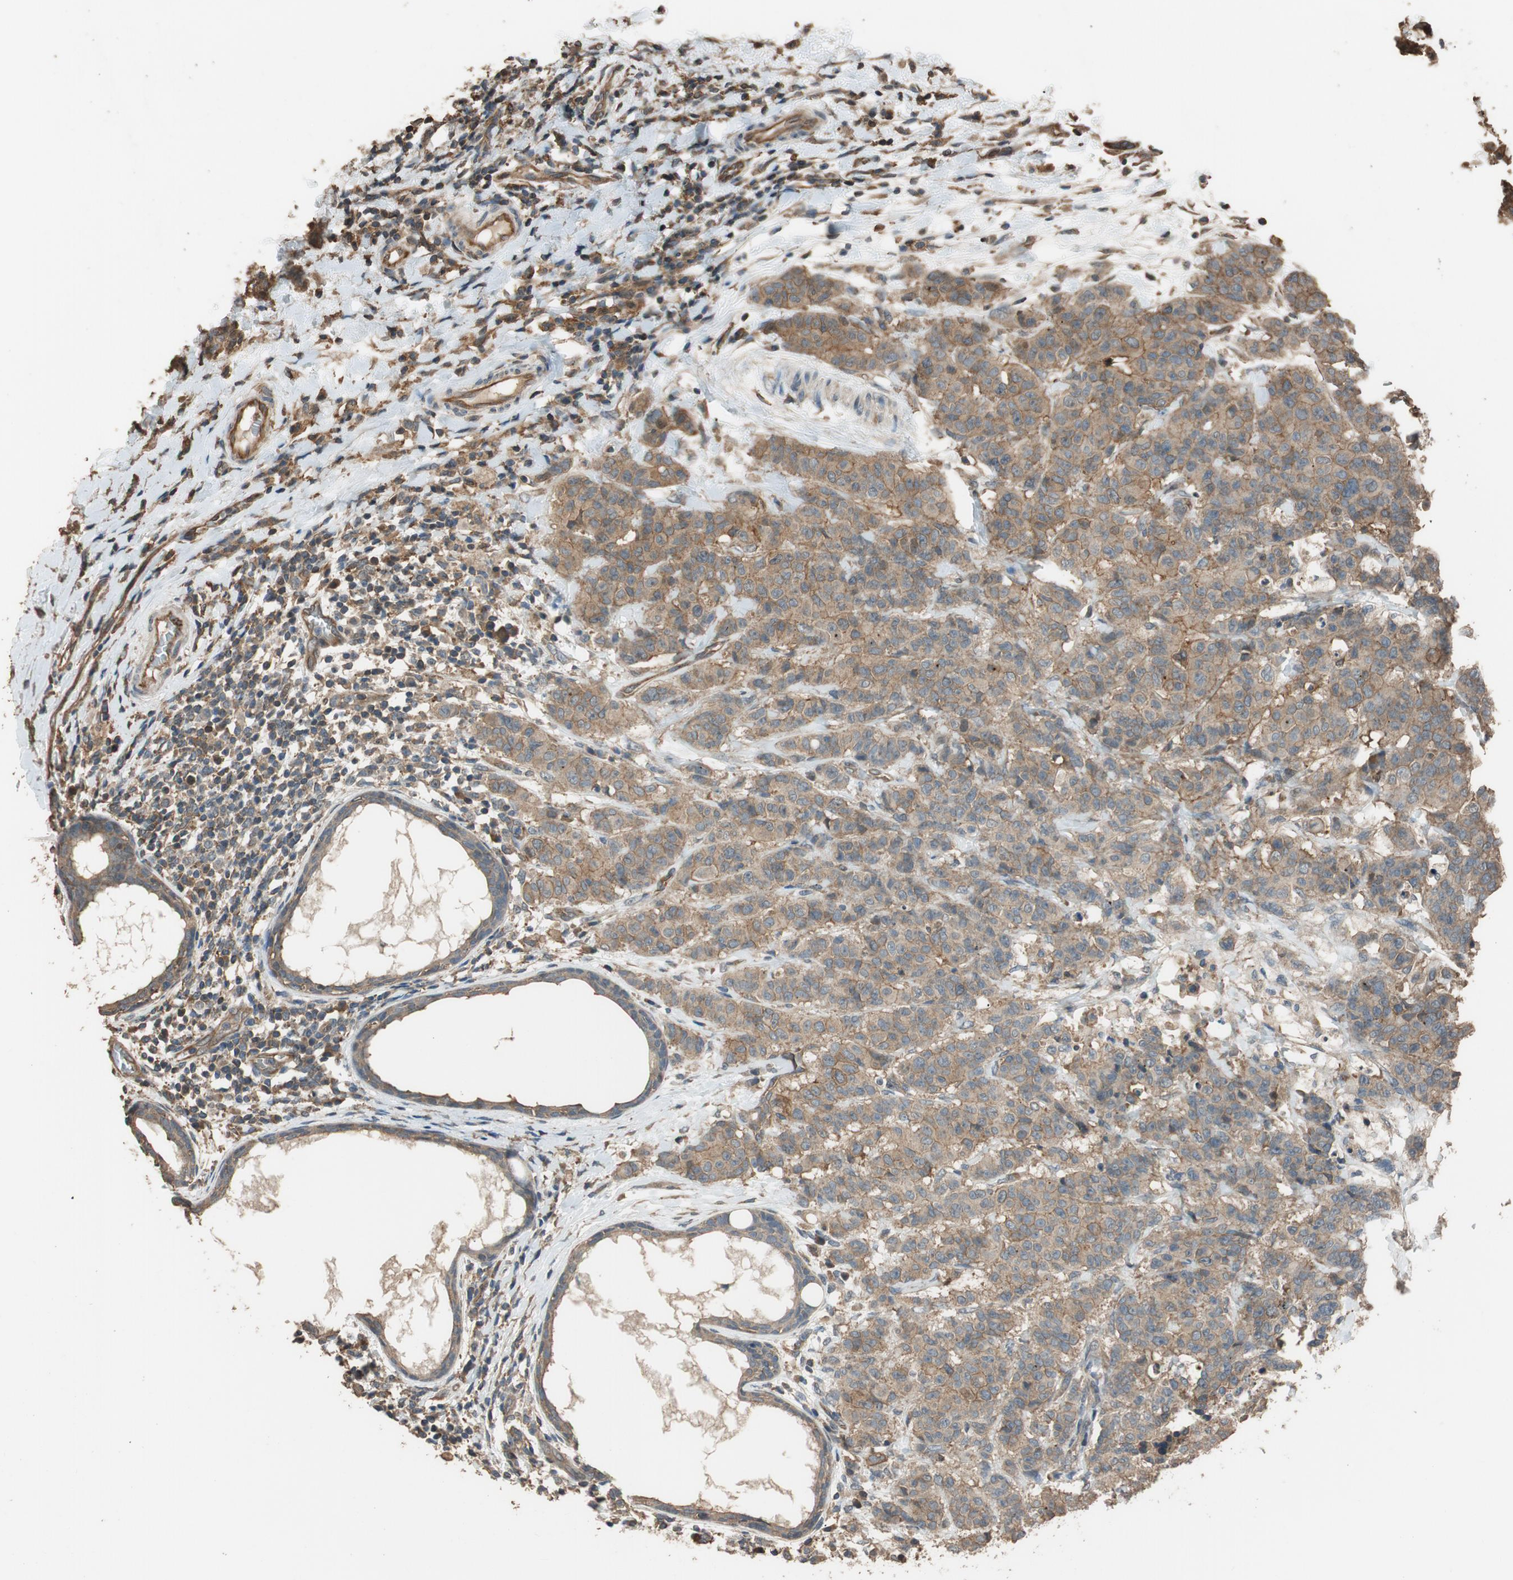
{"staining": {"intensity": "moderate", "quantity": ">75%", "location": "cytoplasmic/membranous"}, "tissue": "breast cancer", "cell_type": "Tumor cells", "image_type": "cancer", "snomed": [{"axis": "morphology", "description": "Duct carcinoma"}, {"axis": "topography", "description": "Breast"}], "caption": "Immunohistochemical staining of human breast infiltrating ductal carcinoma demonstrates medium levels of moderate cytoplasmic/membranous protein expression in about >75% of tumor cells.", "gene": "MST1R", "patient": {"sex": "female", "age": 40}}